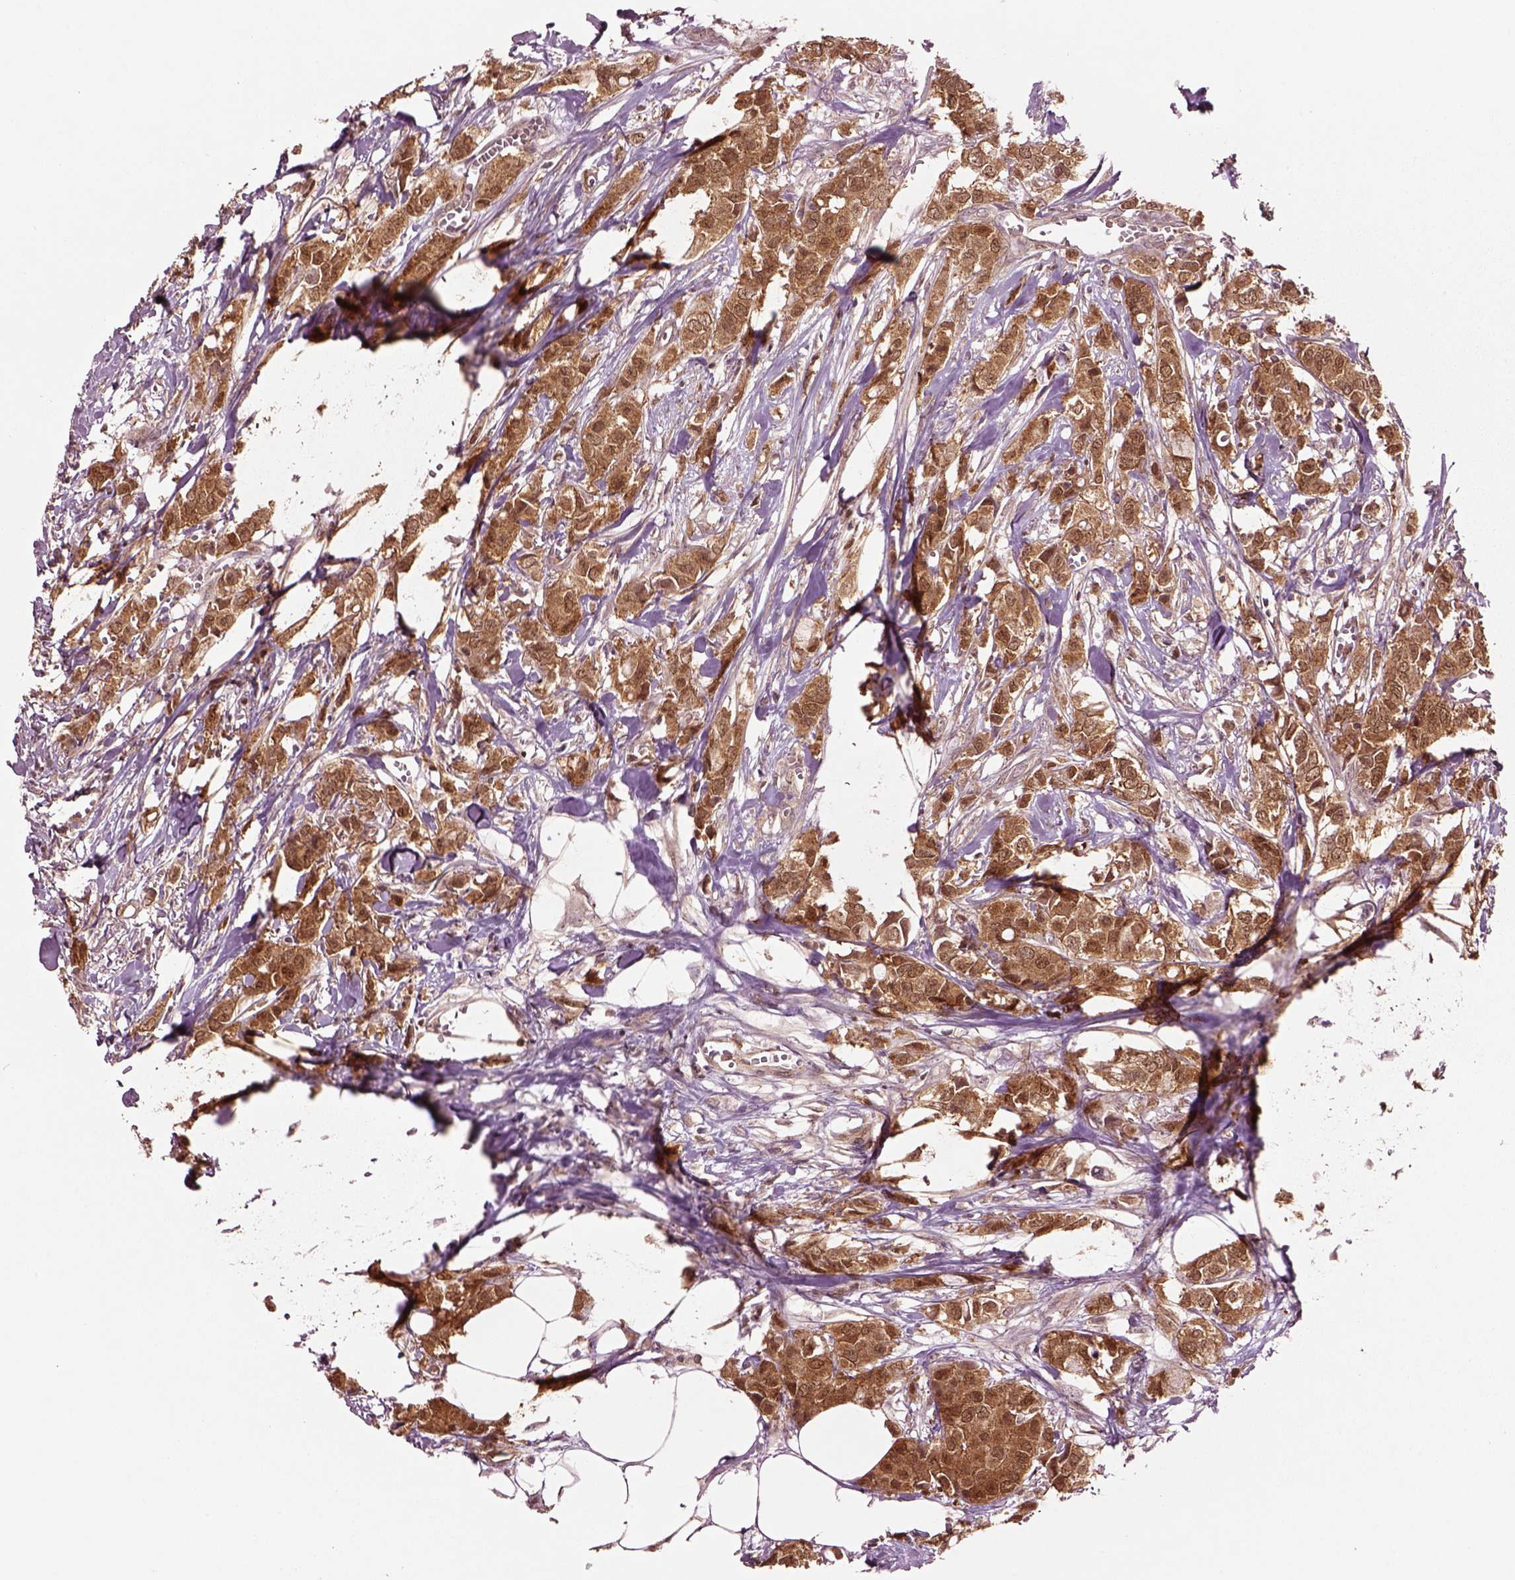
{"staining": {"intensity": "moderate", "quantity": ">75%", "location": "cytoplasmic/membranous"}, "tissue": "breast cancer", "cell_type": "Tumor cells", "image_type": "cancer", "snomed": [{"axis": "morphology", "description": "Duct carcinoma"}, {"axis": "topography", "description": "Breast"}], "caption": "The micrograph displays a brown stain indicating the presence of a protein in the cytoplasmic/membranous of tumor cells in breast cancer.", "gene": "MDP1", "patient": {"sex": "female", "age": 85}}